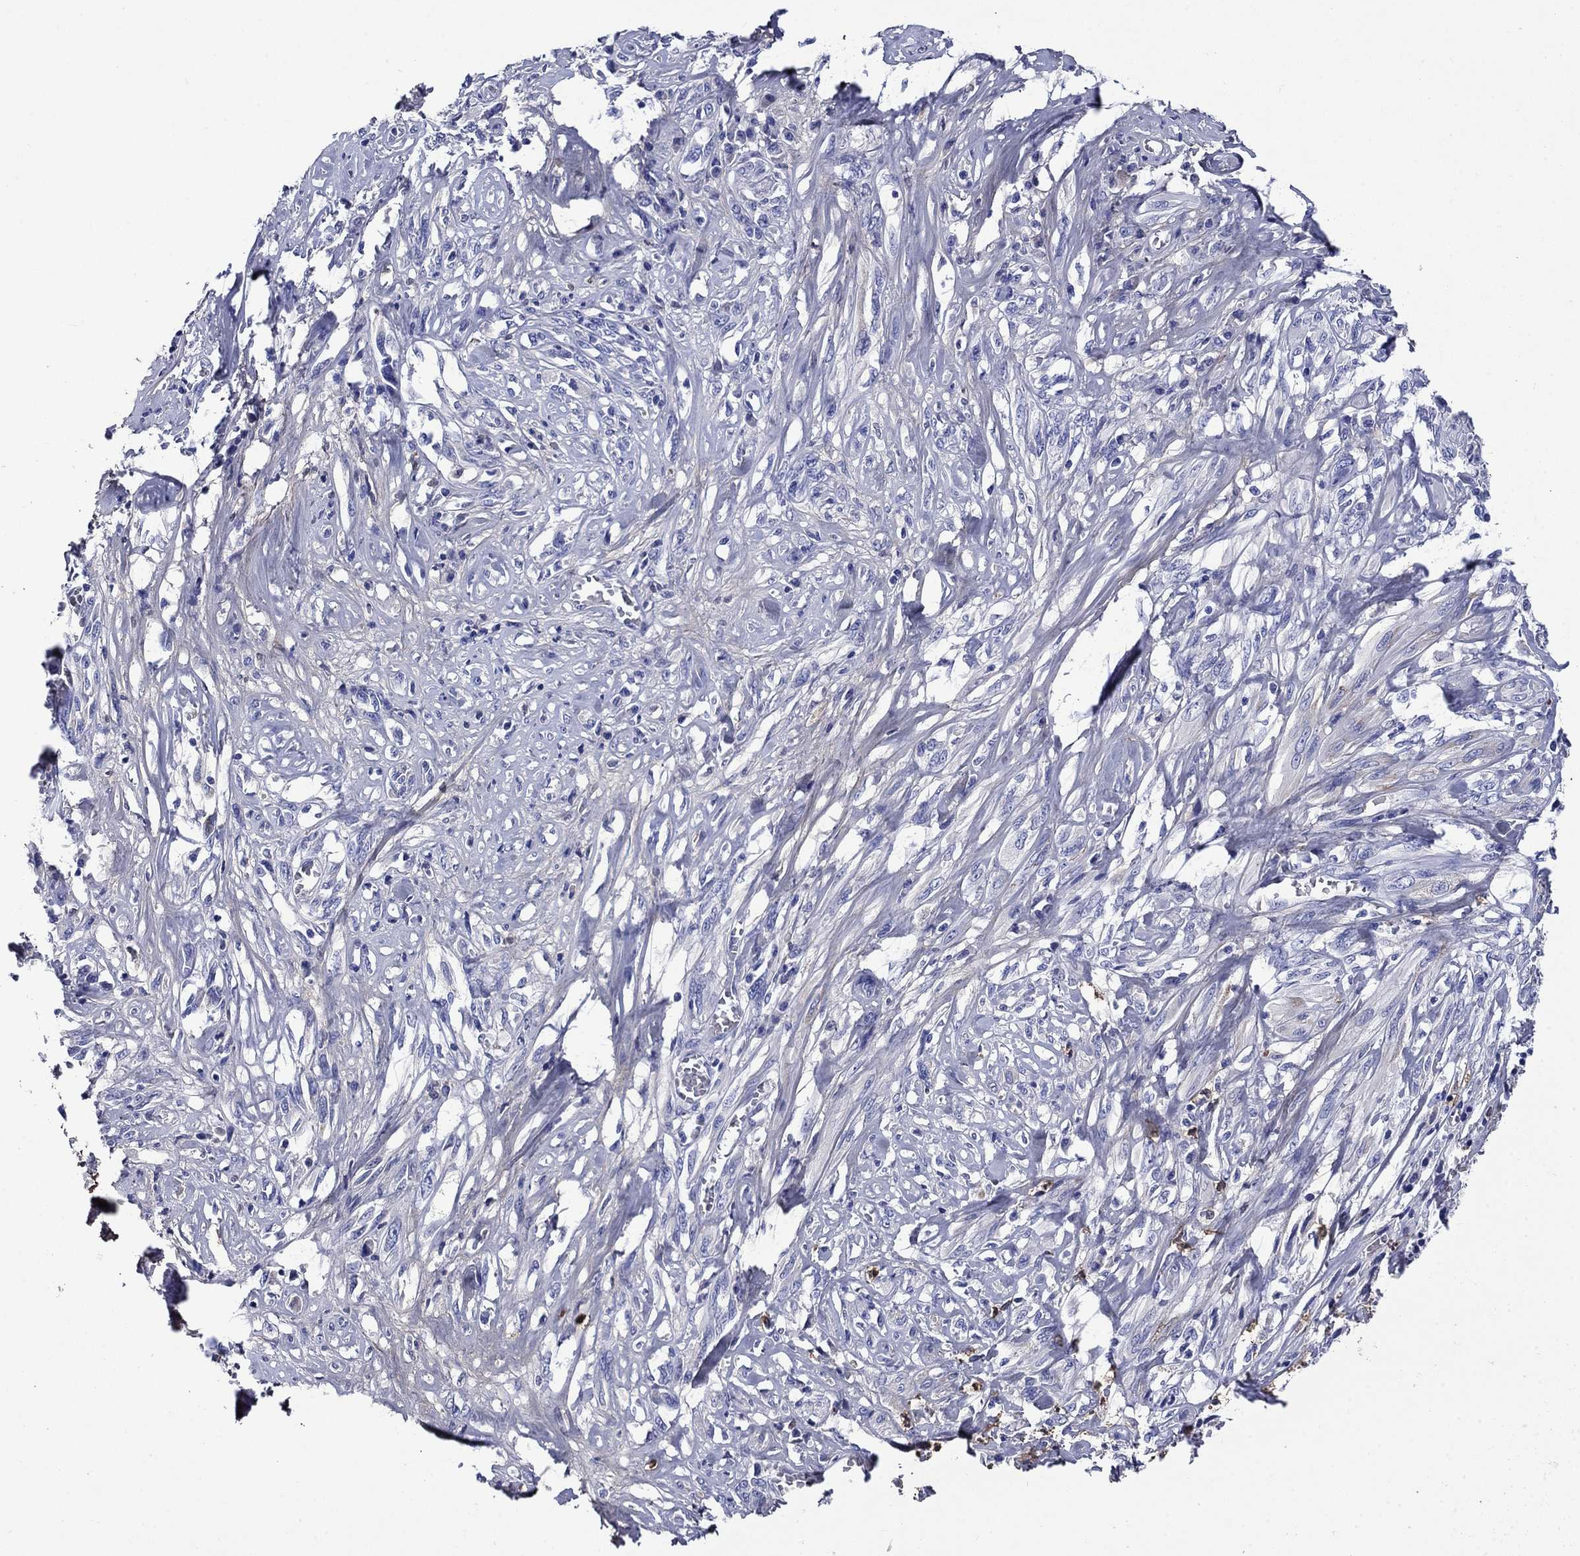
{"staining": {"intensity": "negative", "quantity": "none", "location": "none"}, "tissue": "melanoma", "cell_type": "Tumor cells", "image_type": "cancer", "snomed": [{"axis": "morphology", "description": "Malignant melanoma, NOS"}, {"axis": "topography", "description": "Skin"}], "caption": "Photomicrograph shows no protein staining in tumor cells of melanoma tissue.", "gene": "TFR2", "patient": {"sex": "female", "age": 91}}